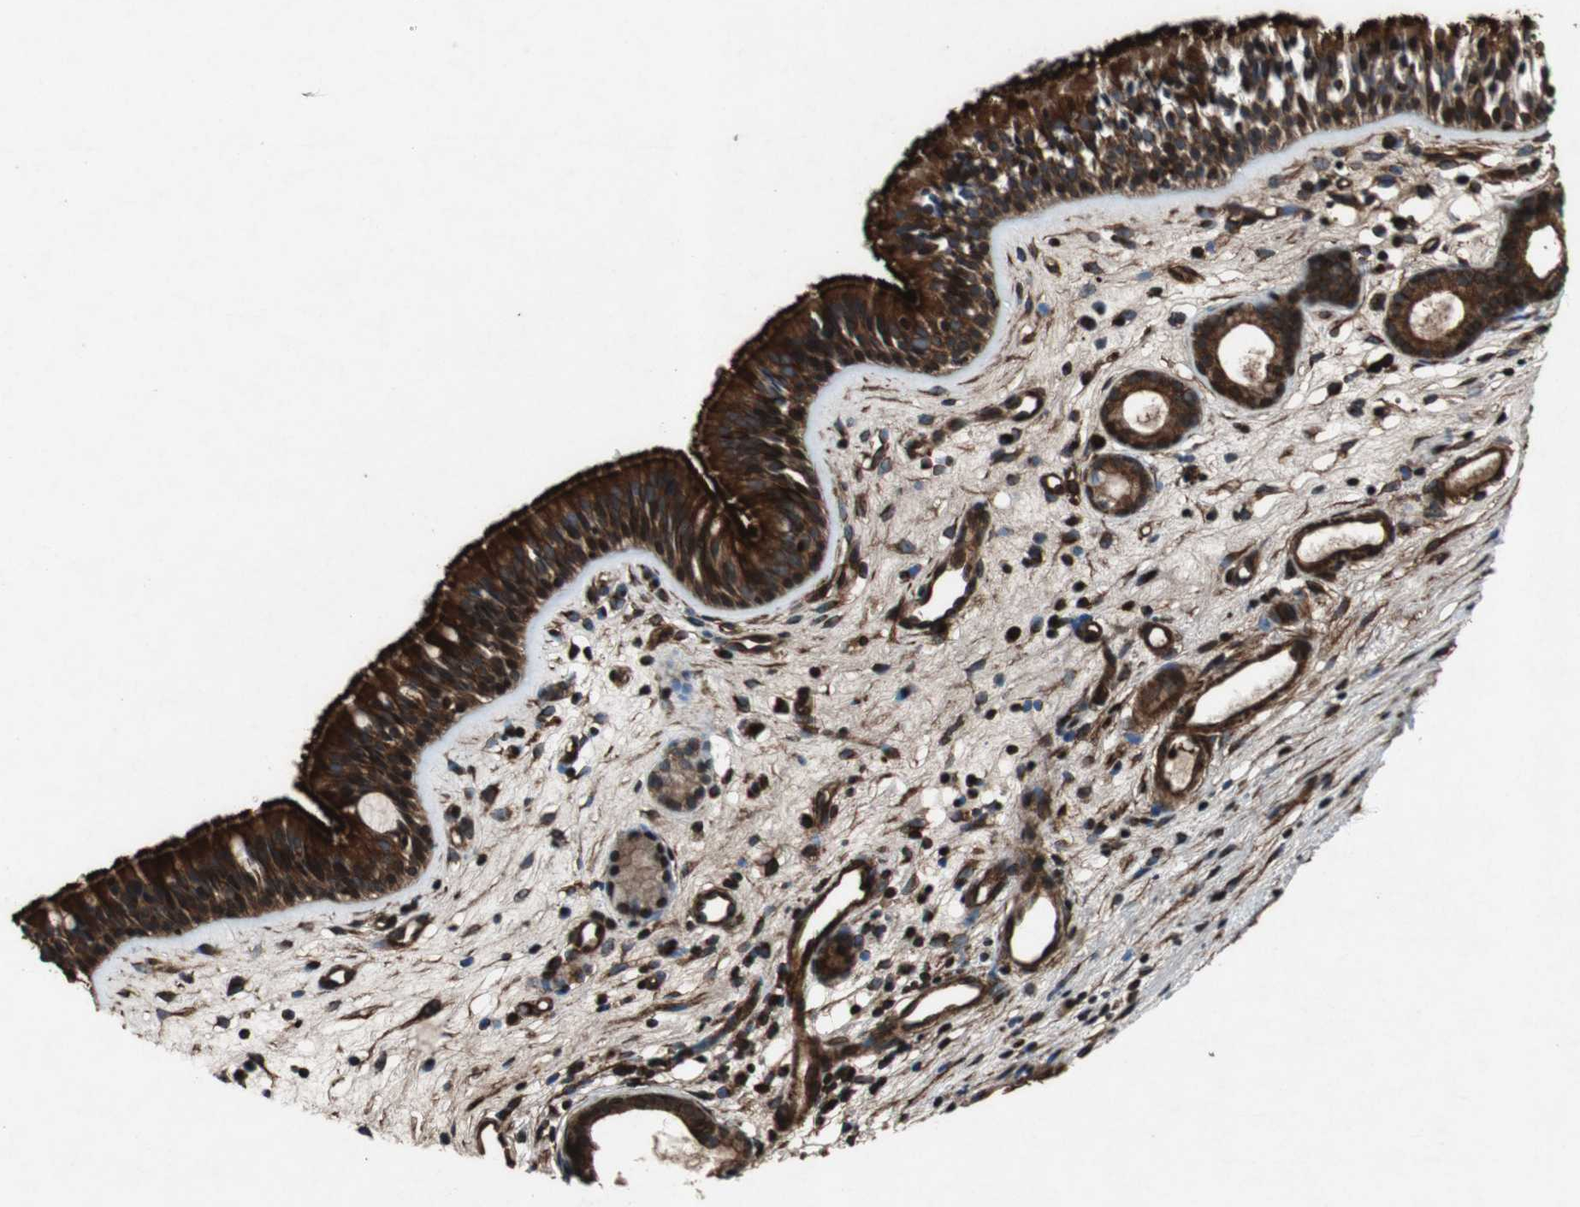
{"staining": {"intensity": "strong", "quantity": ">75%", "location": "cytoplasmic/membranous"}, "tissue": "nasopharynx", "cell_type": "Respiratory epithelial cells", "image_type": "normal", "snomed": [{"axis": "morphology", "description": "Normal tissue, NOS"}, {"axis": "topography", "description": "Nasopharynx"}], "caption": "Nasopharynx stained with DAB IHC reveals high levels of strong cytoplasmic/membranous staining in approximately >75% of respiratory epithelial cells. The protein of interest is shown in brown color, while the nuclei are stained blue.", "gene": "TUBA4A", "patient": {"sex": "female", "age": 78}}